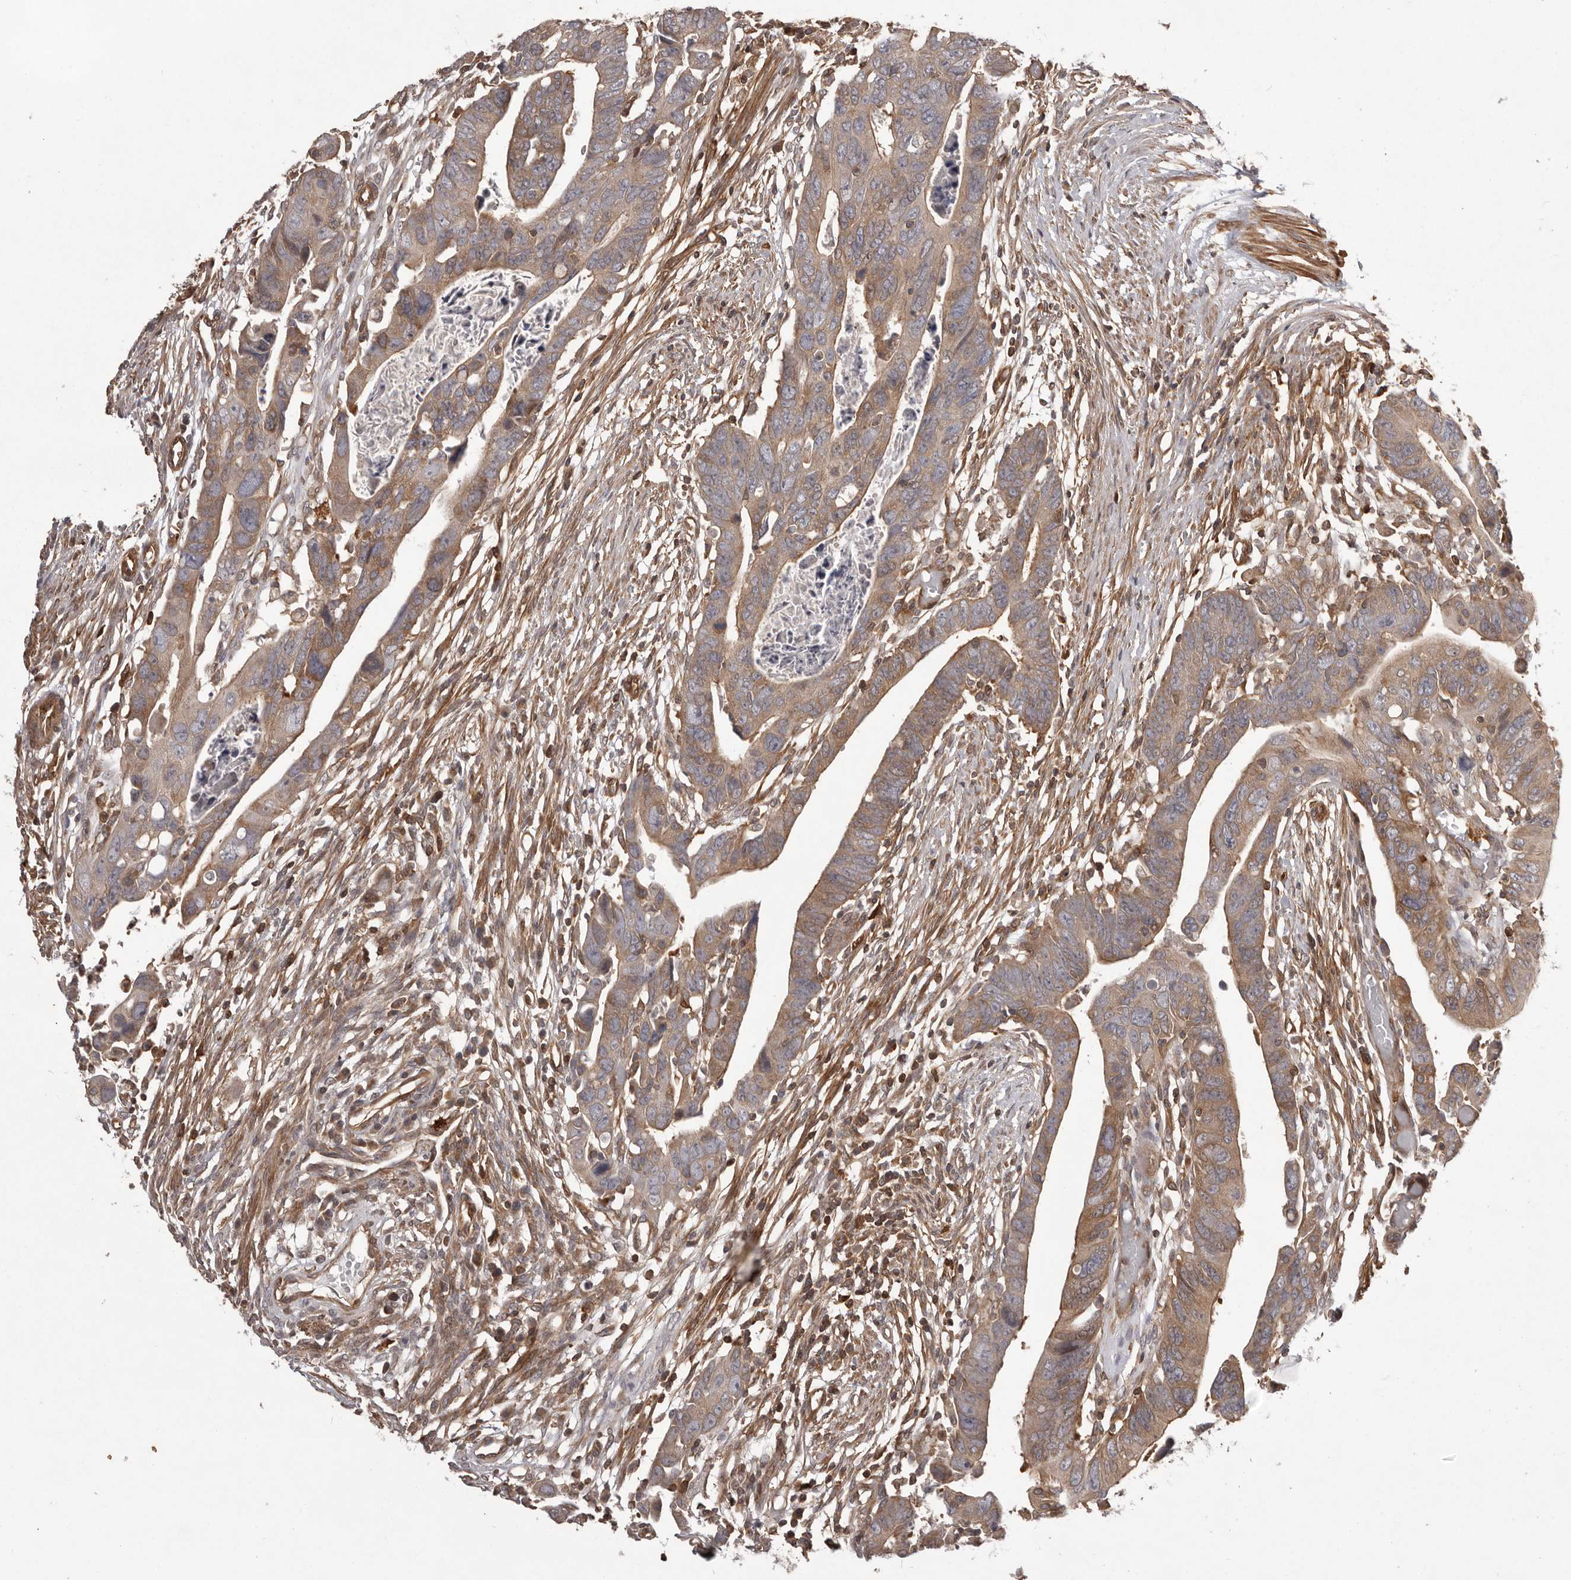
{"staining": {"intensity": "moderate", "quantity": ">75%", "location": "cytoplasmic/membranous"}, "tissue": "colorectal cancer", "cell_type": "Tumor cells", "image_type": "cancer", "snomed": [{"axis": "morphology", "description": "Adenocarcinoma, NOS"}, {"axis": "topography", "description": "Rectum"}], "caption": "A photomicrograph showing moderate cytoplasmic/membranous positivity in approximately >75% of tumor cells in colorectal adenocarcinoma, as visualized by brown immunohistochemical staining.", "gene": "NFKBIA", "patient": {"sex": "female", "age": 65}}